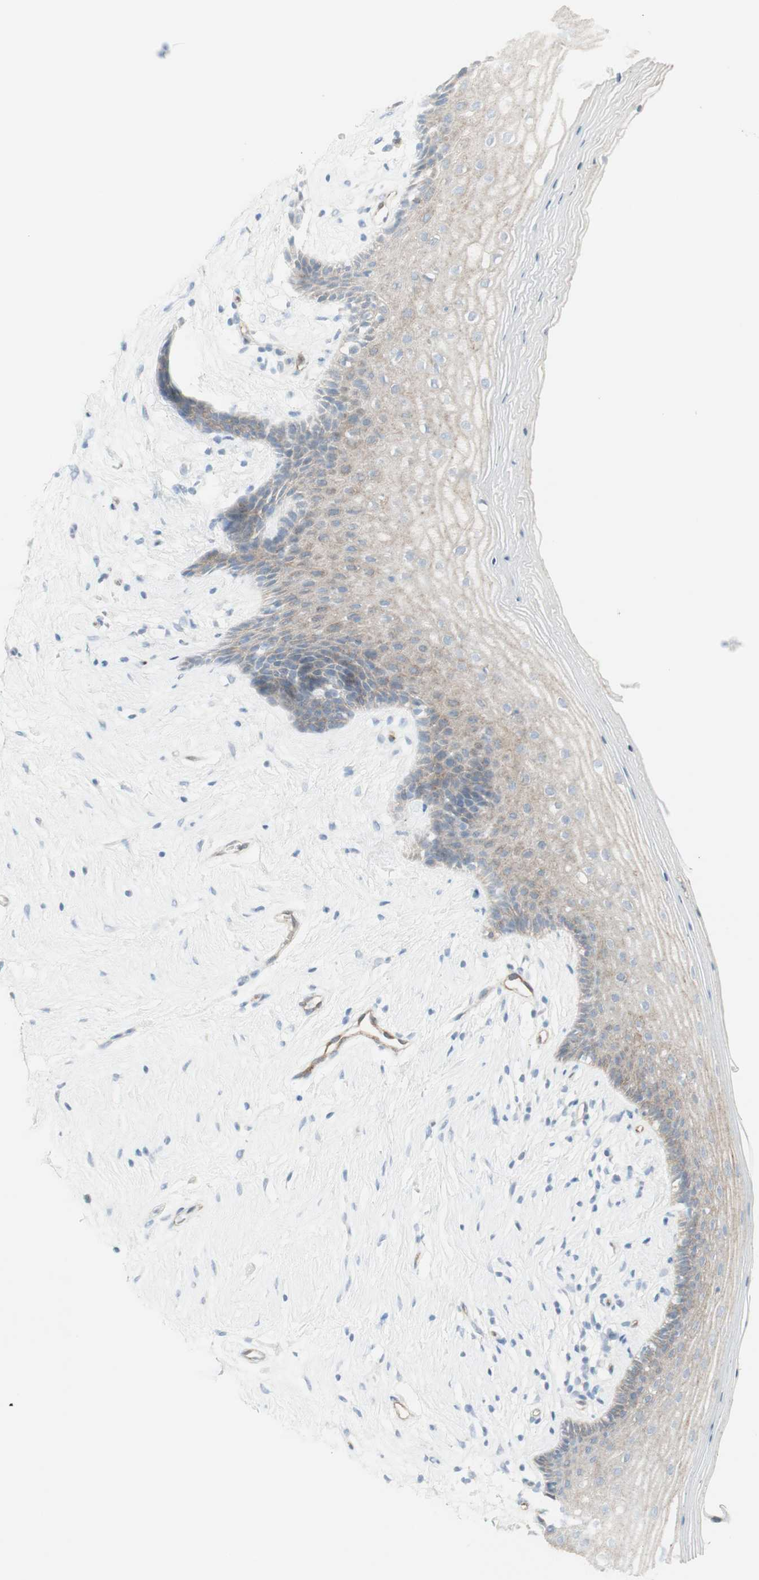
{"staining": {"intensity": "weak", "quantity": "25%-75%", "location": "cytoplasmic/membranous"}, "tissue": "vagina", "cell_type": "Squamous epithelial cells", "image_type": "normal", "snomed": [{"axis": "morphology", "description": "Normal tissue, NOS"}, {"axis": "topography", "description": "Vagina"}], "caption": "Protein staining displays weak cytoplasmic/membranous staining in about 25%-75% of squamous epithelial cells in unremarkable vagina. (brown staining indicates protein expression, while blue staining denotes nuclei).", "gene": "MYO6", "patient": {"sex": "female", "age": 44}}